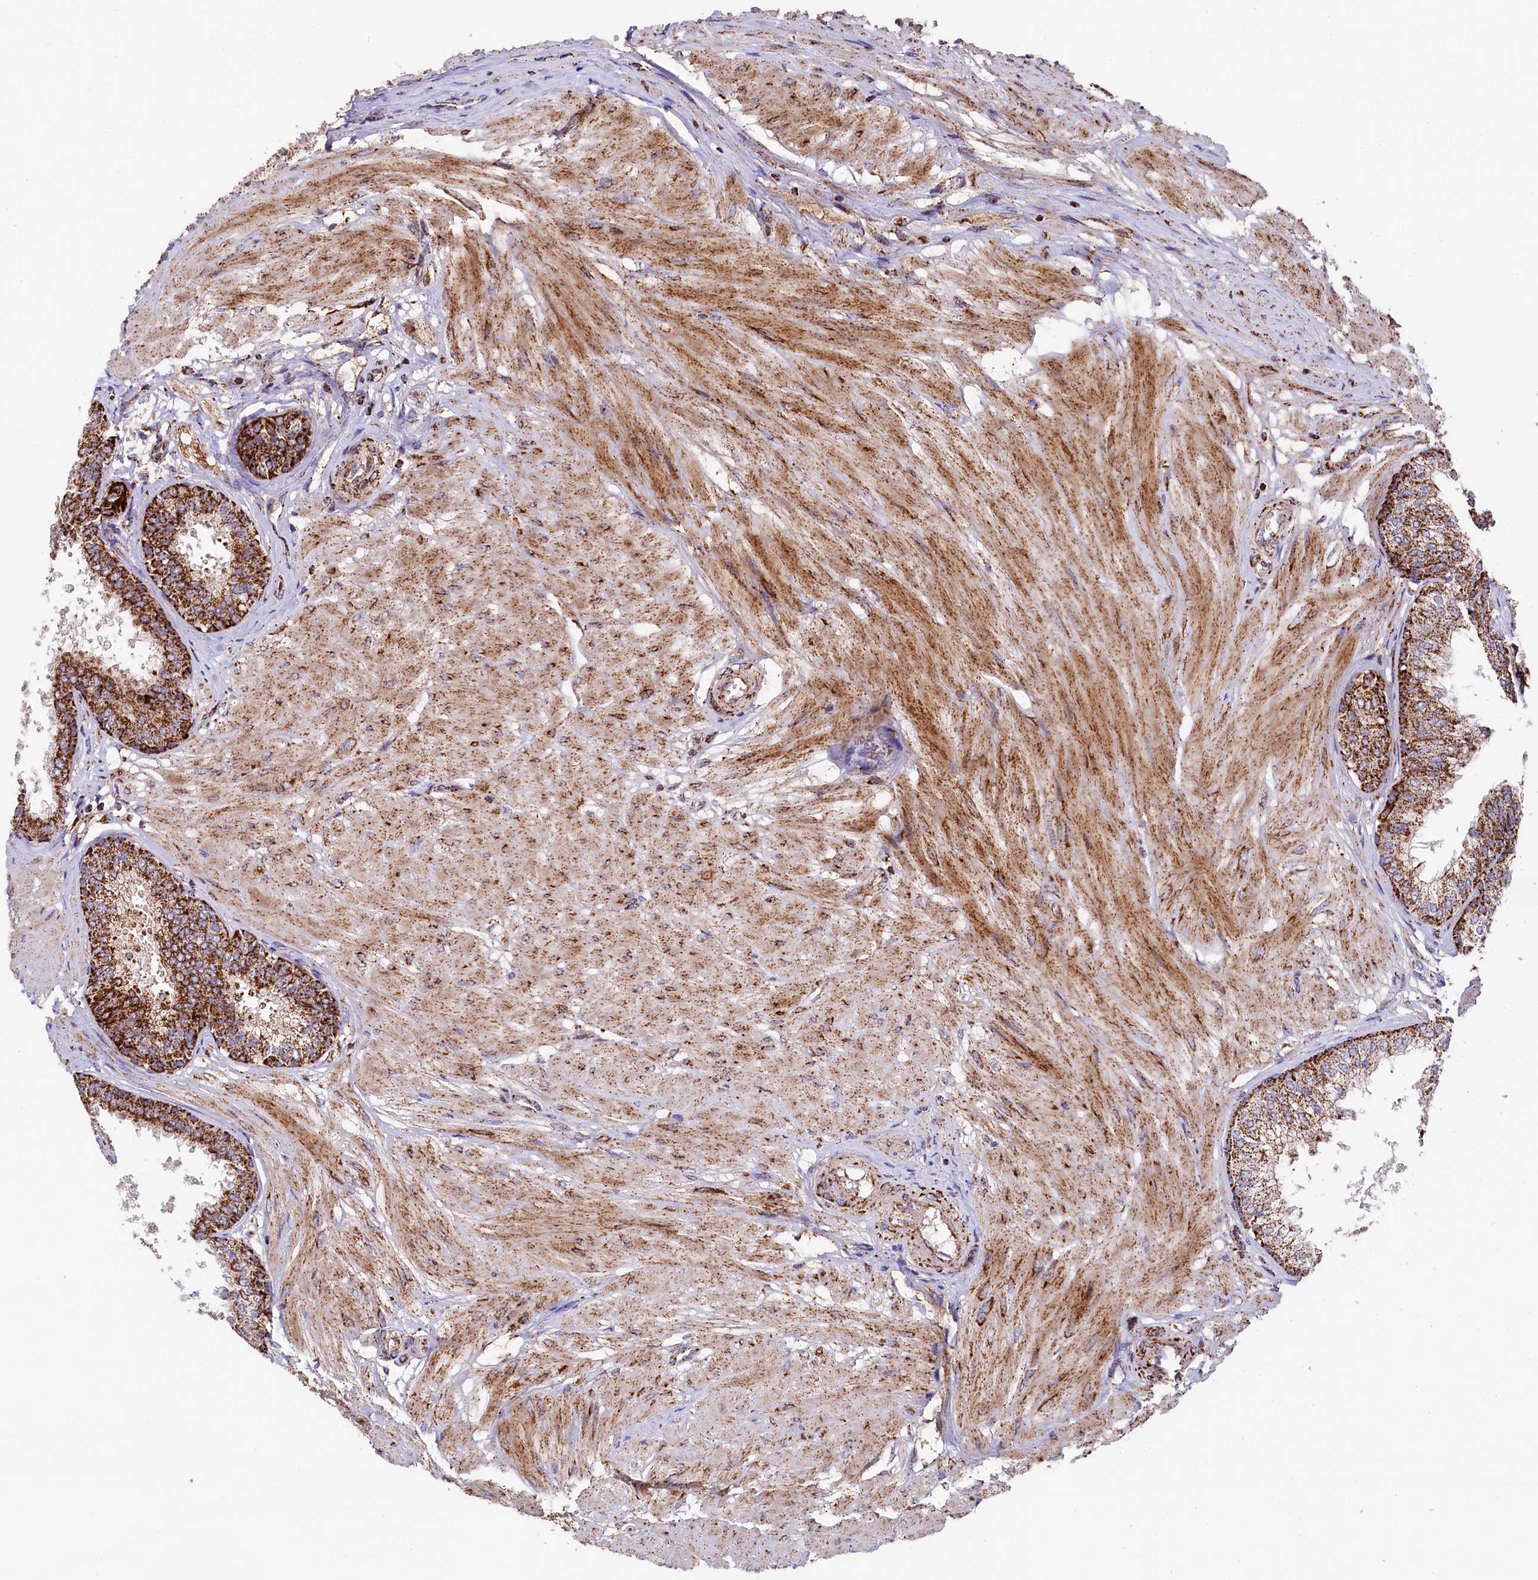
{"staining": {"intensity": "strong", "quantity": ">75%", "location": "cytoplasmic/membranous"}, "tissue": "prostate", "cell_type": "Glandular cells", "image_type": "normal", "snomed": [{"axis": "morphology", "description": "Normal tissue, NOS"}, {"axis": "topography", "description": "Prostate"}], "caption": "This image exhibits immunohistochemistry (IHC) staining of unremarkable prostate, with high strong cytoplasmic/membranous expression in approximately >75% of glandular cells.", "gene": "CLYBL", "patient": {"sex": "male", "age": 48}}